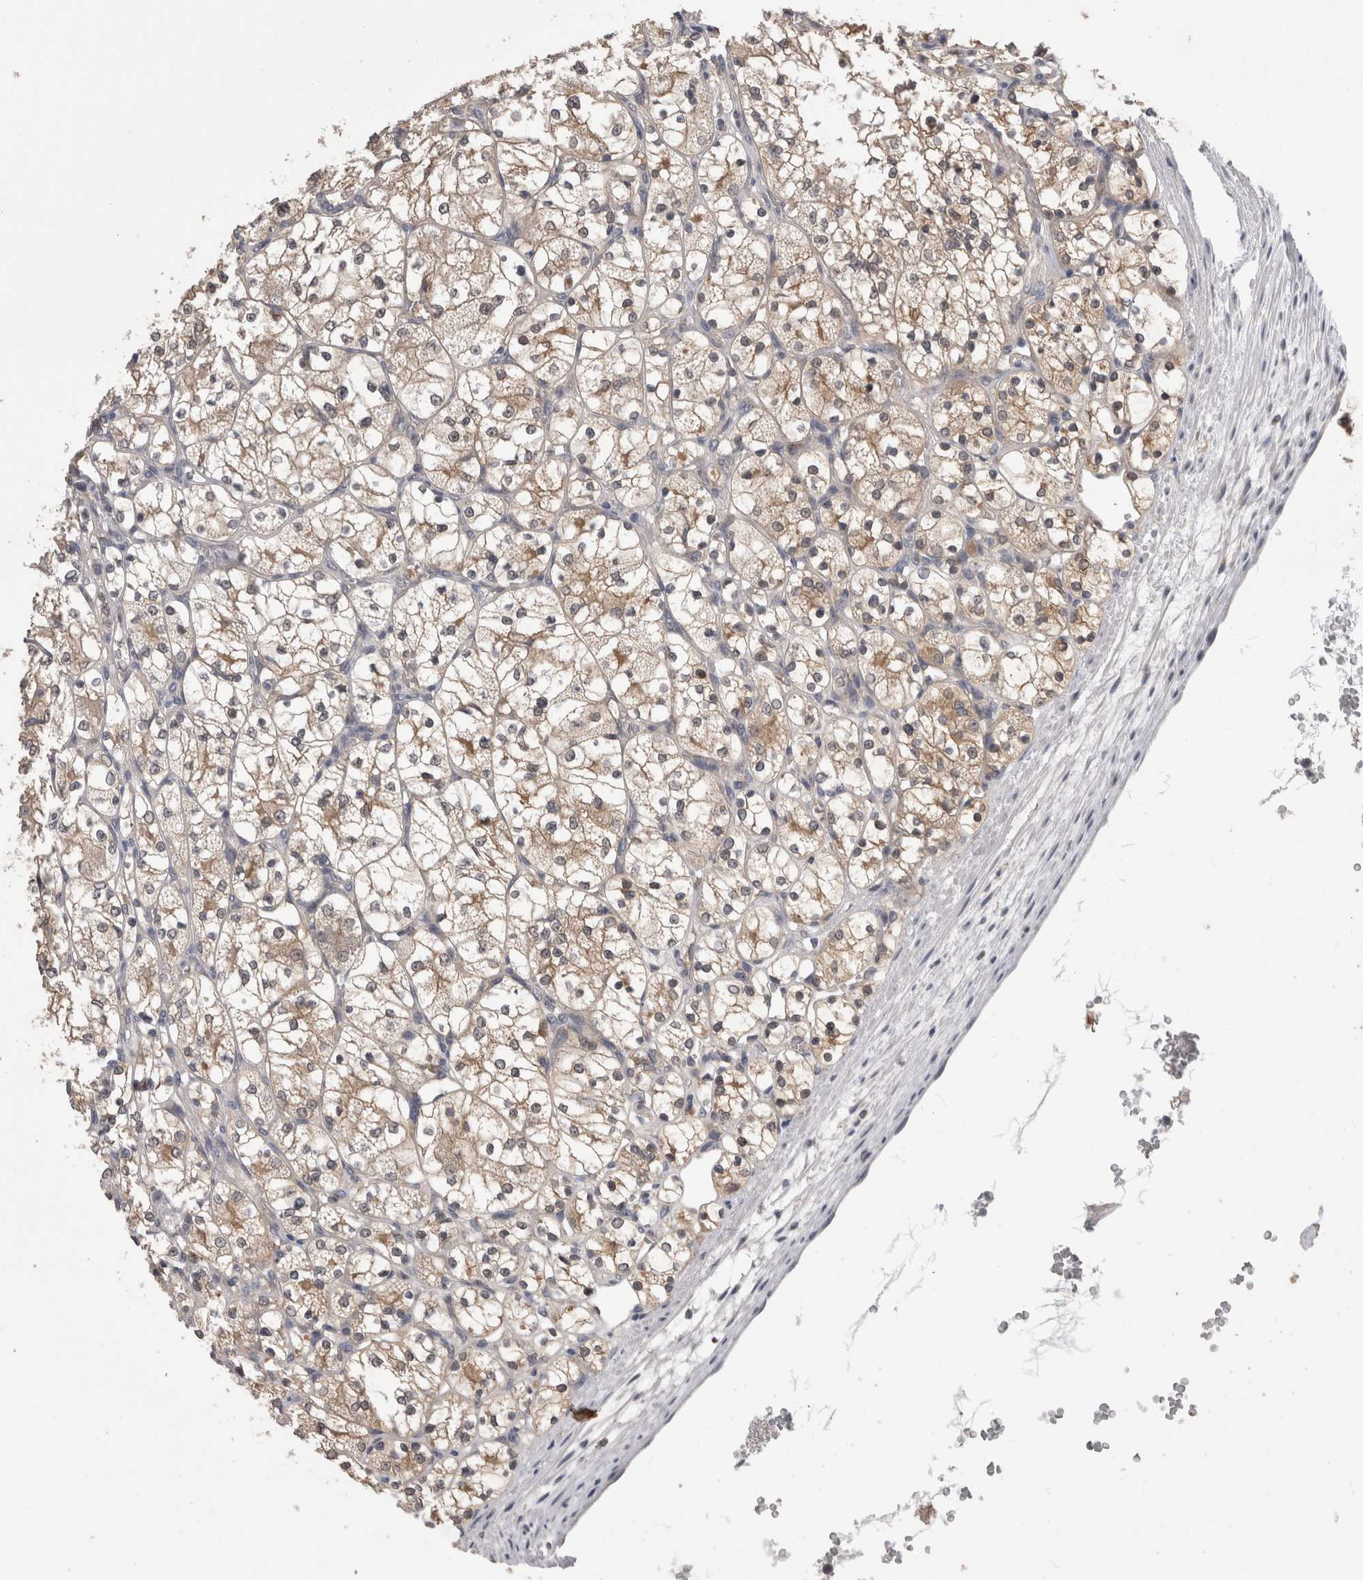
{"staining": {"intensity": "moderate", "quantity": "25%-75%", "location": "cytoplasmic/membranous"}, "tissue": "renal cancer", "cell_type": "Tumor cells", "image_type": "cancer", "snomed": [{"axis": "morphology", "description": "Adenocarcinoma, NOS"}, {"axis": "topography", "description": "Kidney"}], "caption": "Human renal cancer (adenocarcinoma) stained with a protein marker reveals moderate staining in tumor cells.", "gene": "DCTN6", "patient": {"sex": "female", "age": 69}}